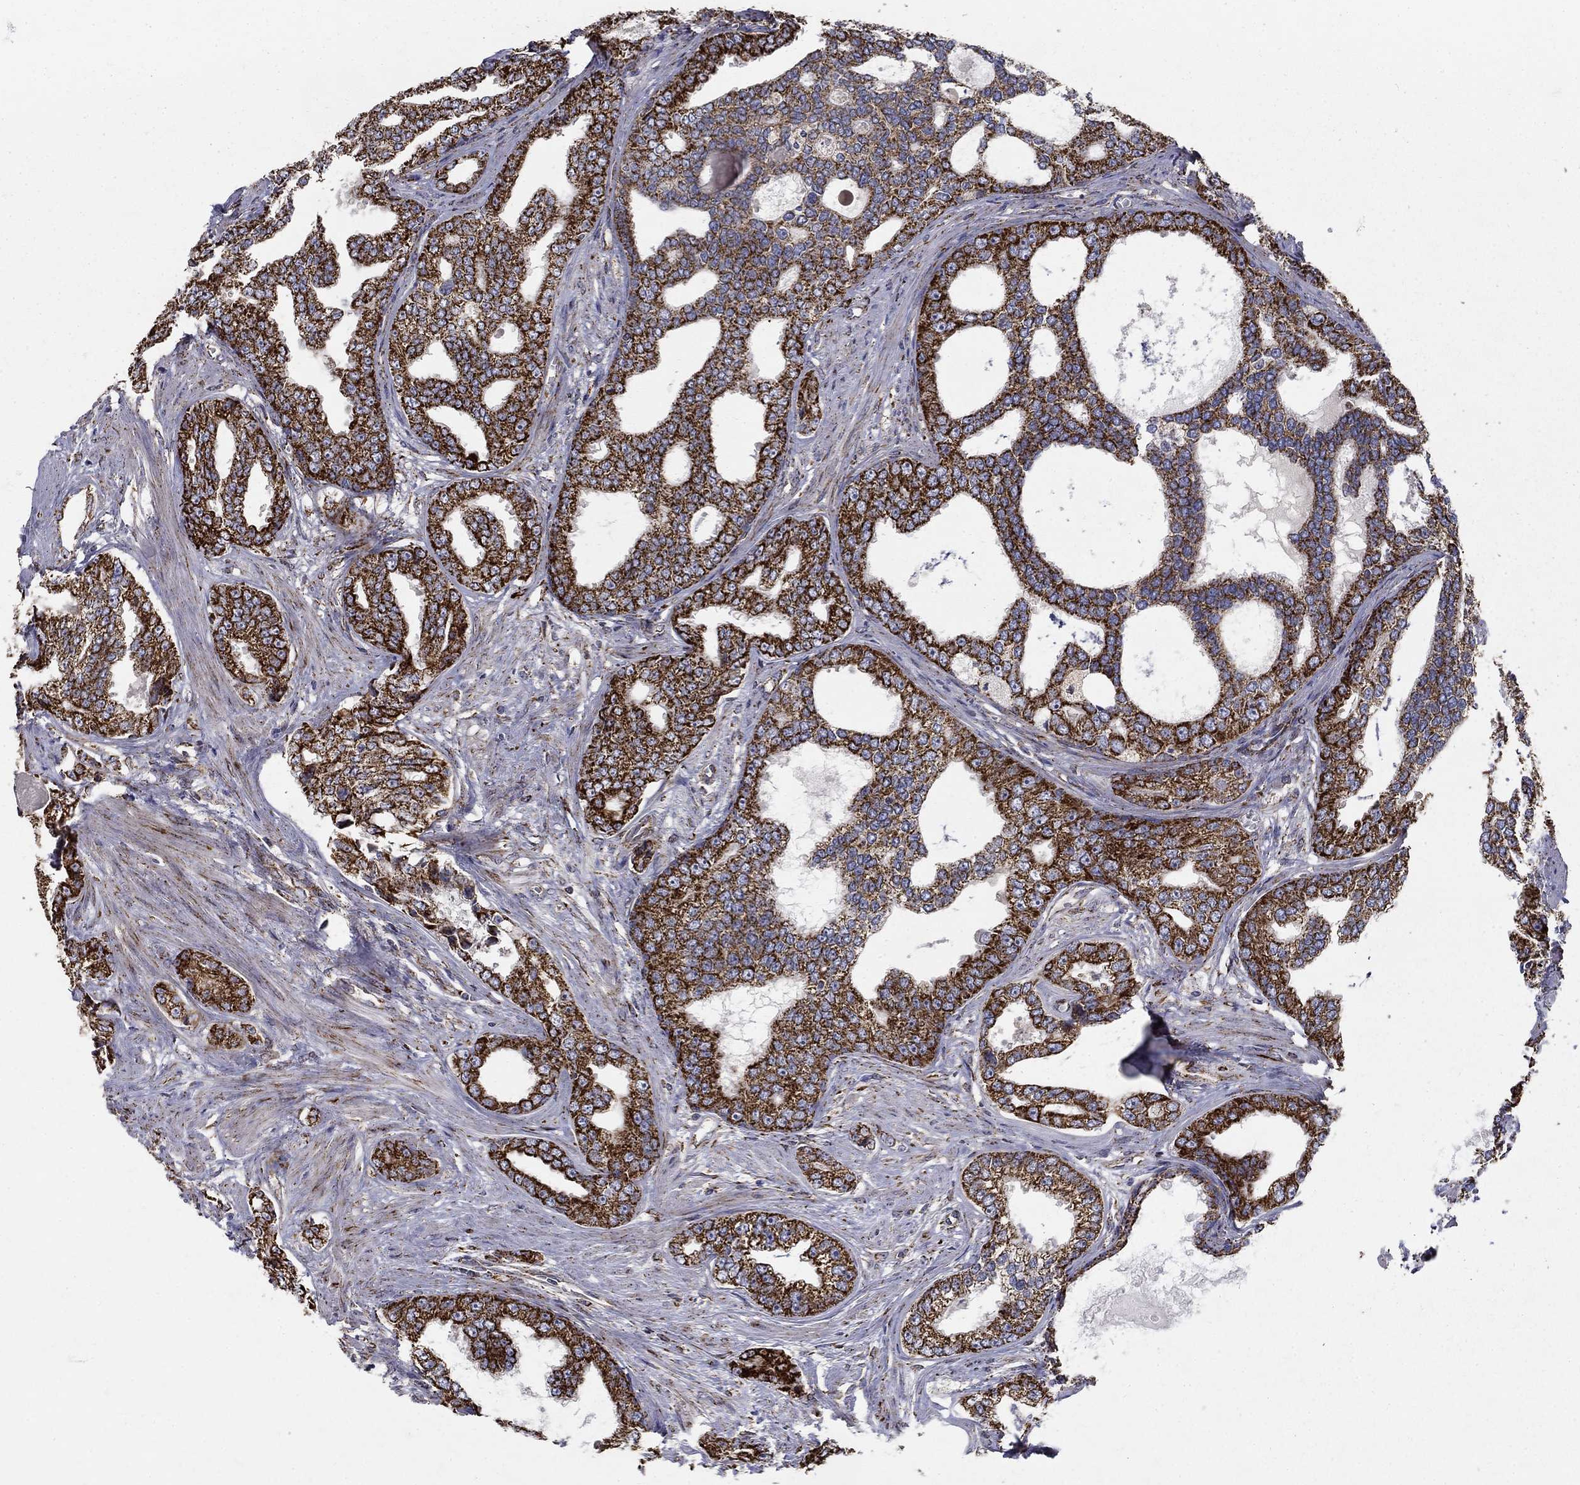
{"staining": {"intensity": "strong", "quantity": ">75%", "location": "cytoplasmic/membranous"}, "tissue": "prostate cancer", "cell_type": "Tumor cells", "image_type": "cancer", "snomed": [{"axis": "morphology", "description": "Adenocarcinoma, NOS"}, {"axis": "topography", "description": "Prostate"}], "caption": "Prostate adenocarcinoma was stained to show a protein in brown. There is high levels of strong cytoplasmic/membranous expression in about >75% of tumor cells.", "gene": "GCSH", "patient": {"sex": "male", "age": 67}}